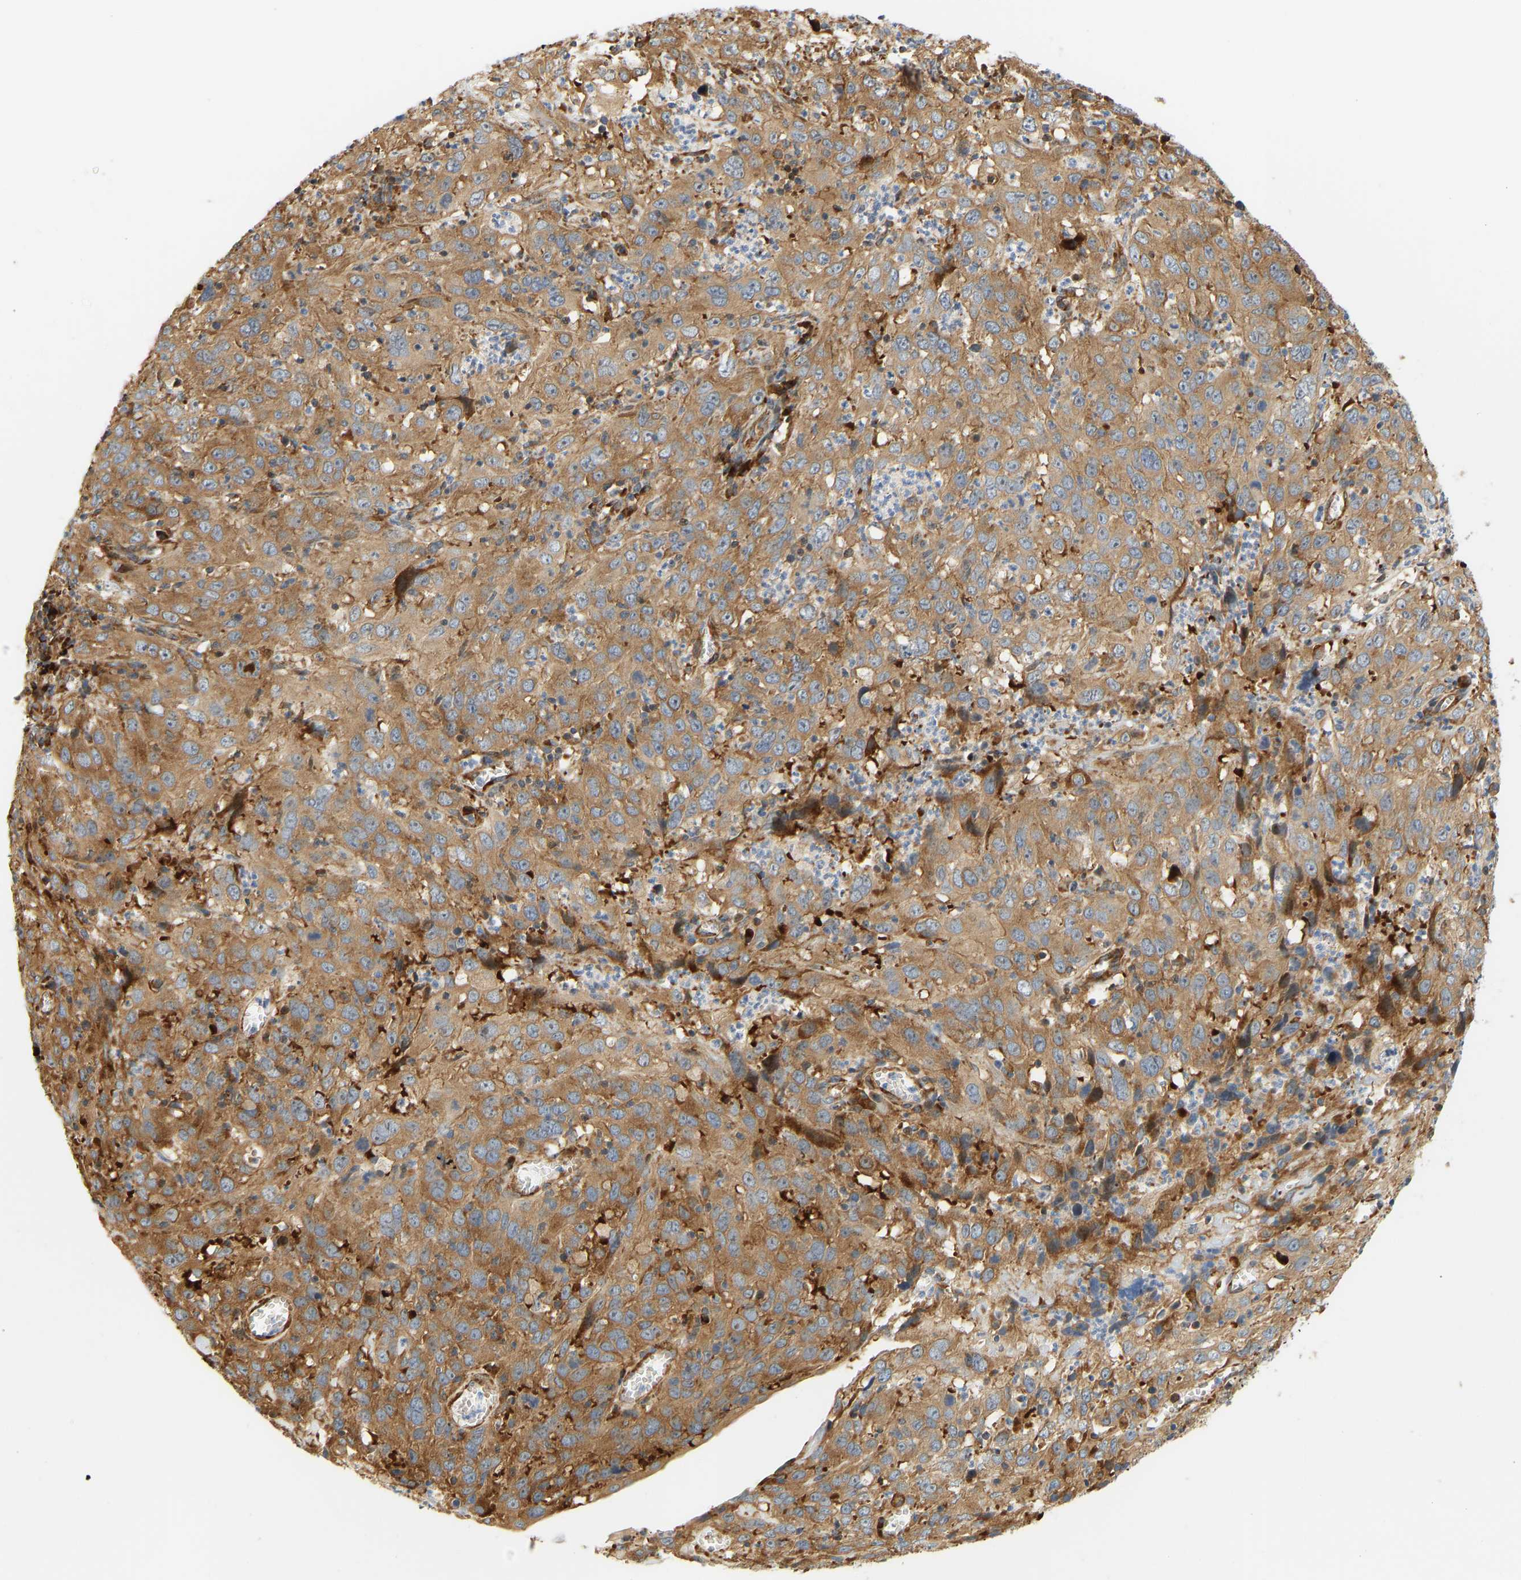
{"staining": {"intensity": "moderate", "quantity": ">75%", "location": "cytoplasmic/membranous"}, "tissue": "cervical cancer", "cell_type": "Tumor cells", "image_type": "cancer", "snomed": [{"axis": "morphology", "description": "Squamous cell carcinoma, NOS"}, {"axis": "topography", "description": "Cervix"}], "caption": "Immunohistochemistry (DAB) staining of cervical cancer displays moderate cytoplasmic/membranous protein positivity in about >75% of tumor cells.", "gene": "RPS14", "patient": {"sex": "female", "age": 32}}